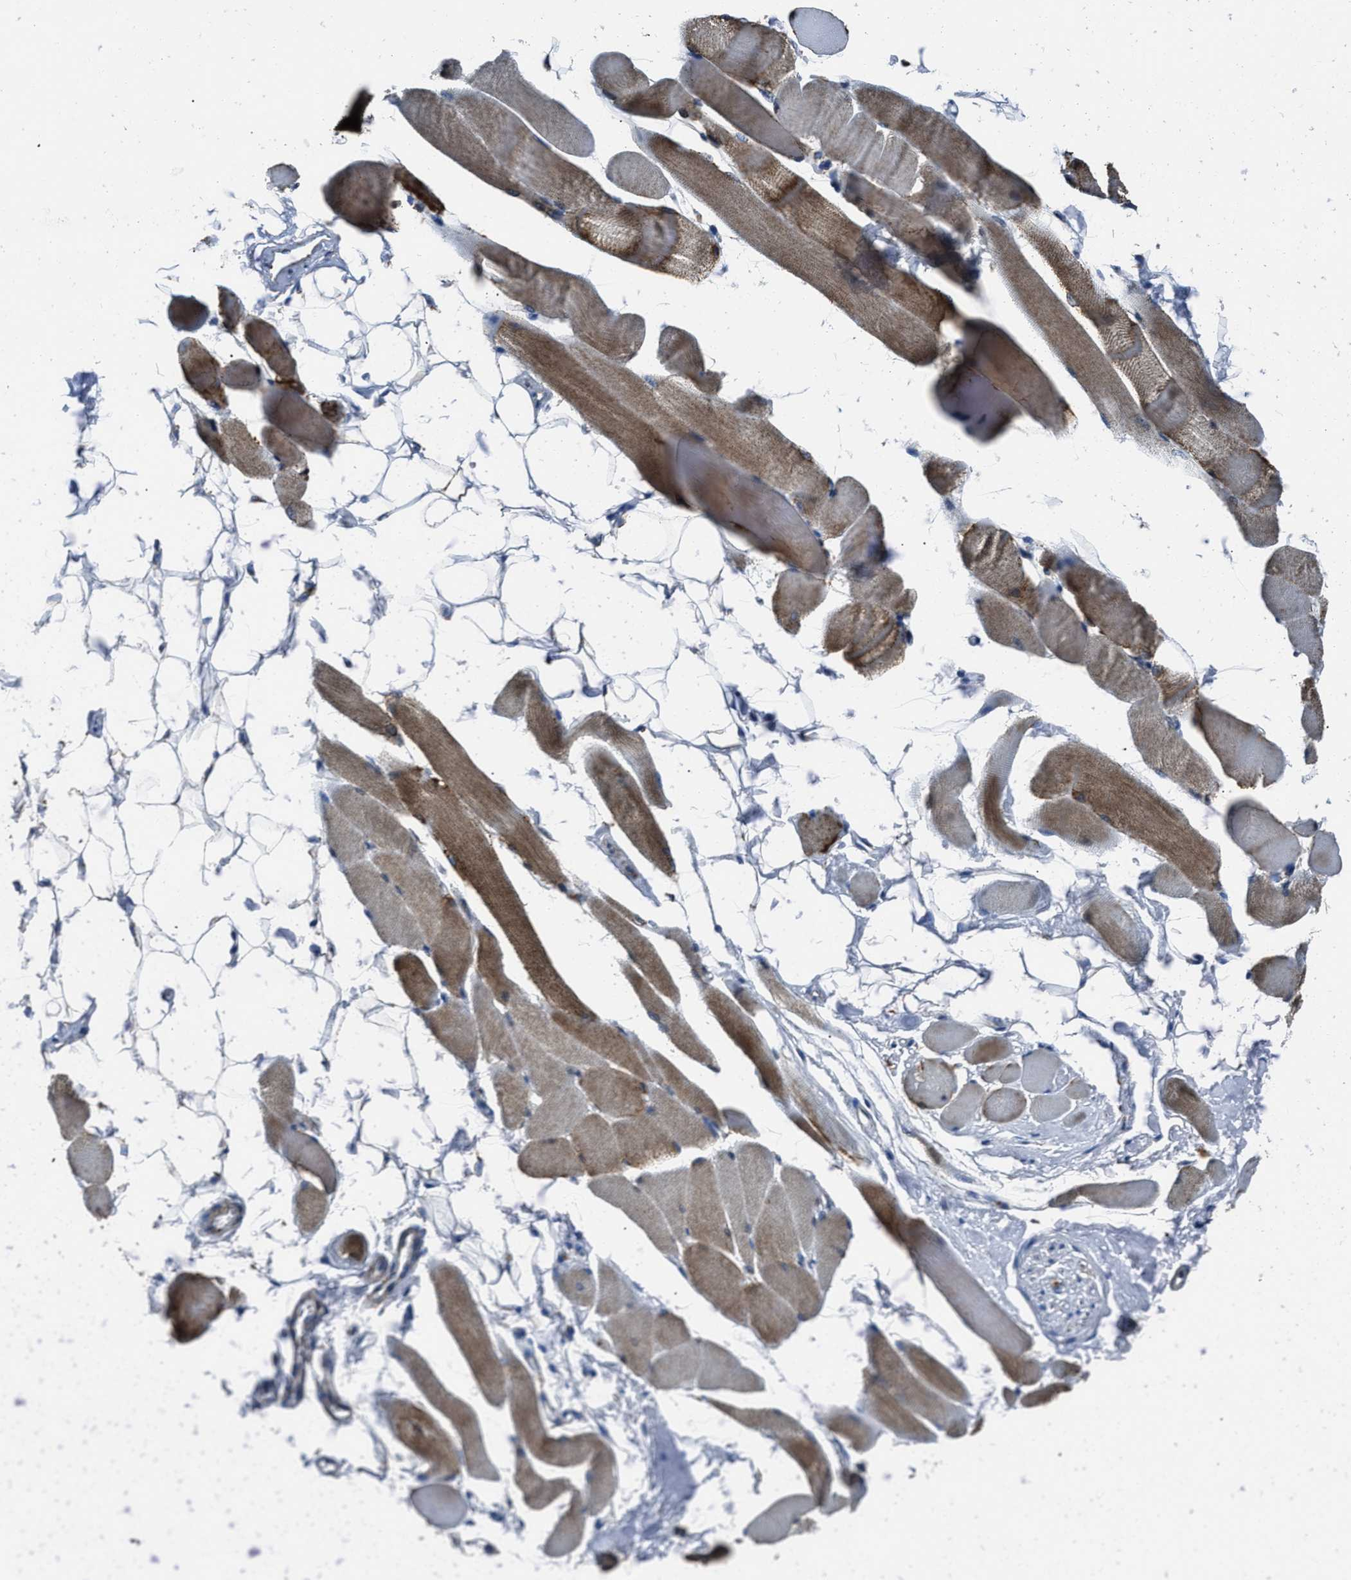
{"staining": {"intensity": "moderate", "quantity": "25%-75%", "location": "cytoplasmic/membranous"}, "tissue": "skeletal muscle", "cell_type": "Myocytes", "image_type": "normal", "snomed": [{"axis": "morphology", "description": "Normal tissue, NOS"}, {"axis": "topography", "description": "Skeletal muscle"}, {"axis": "topography", "description": "Peripheral nerve tissue"}], "caption": "The photomicrograph displays staining of unremarkable skeletal muscle, revealing moderate cytoplasmic/membranous protein expression (brown color) within myocytes.", "gene": "NSD3", "patient": {"sex": "female", "age": 84}}